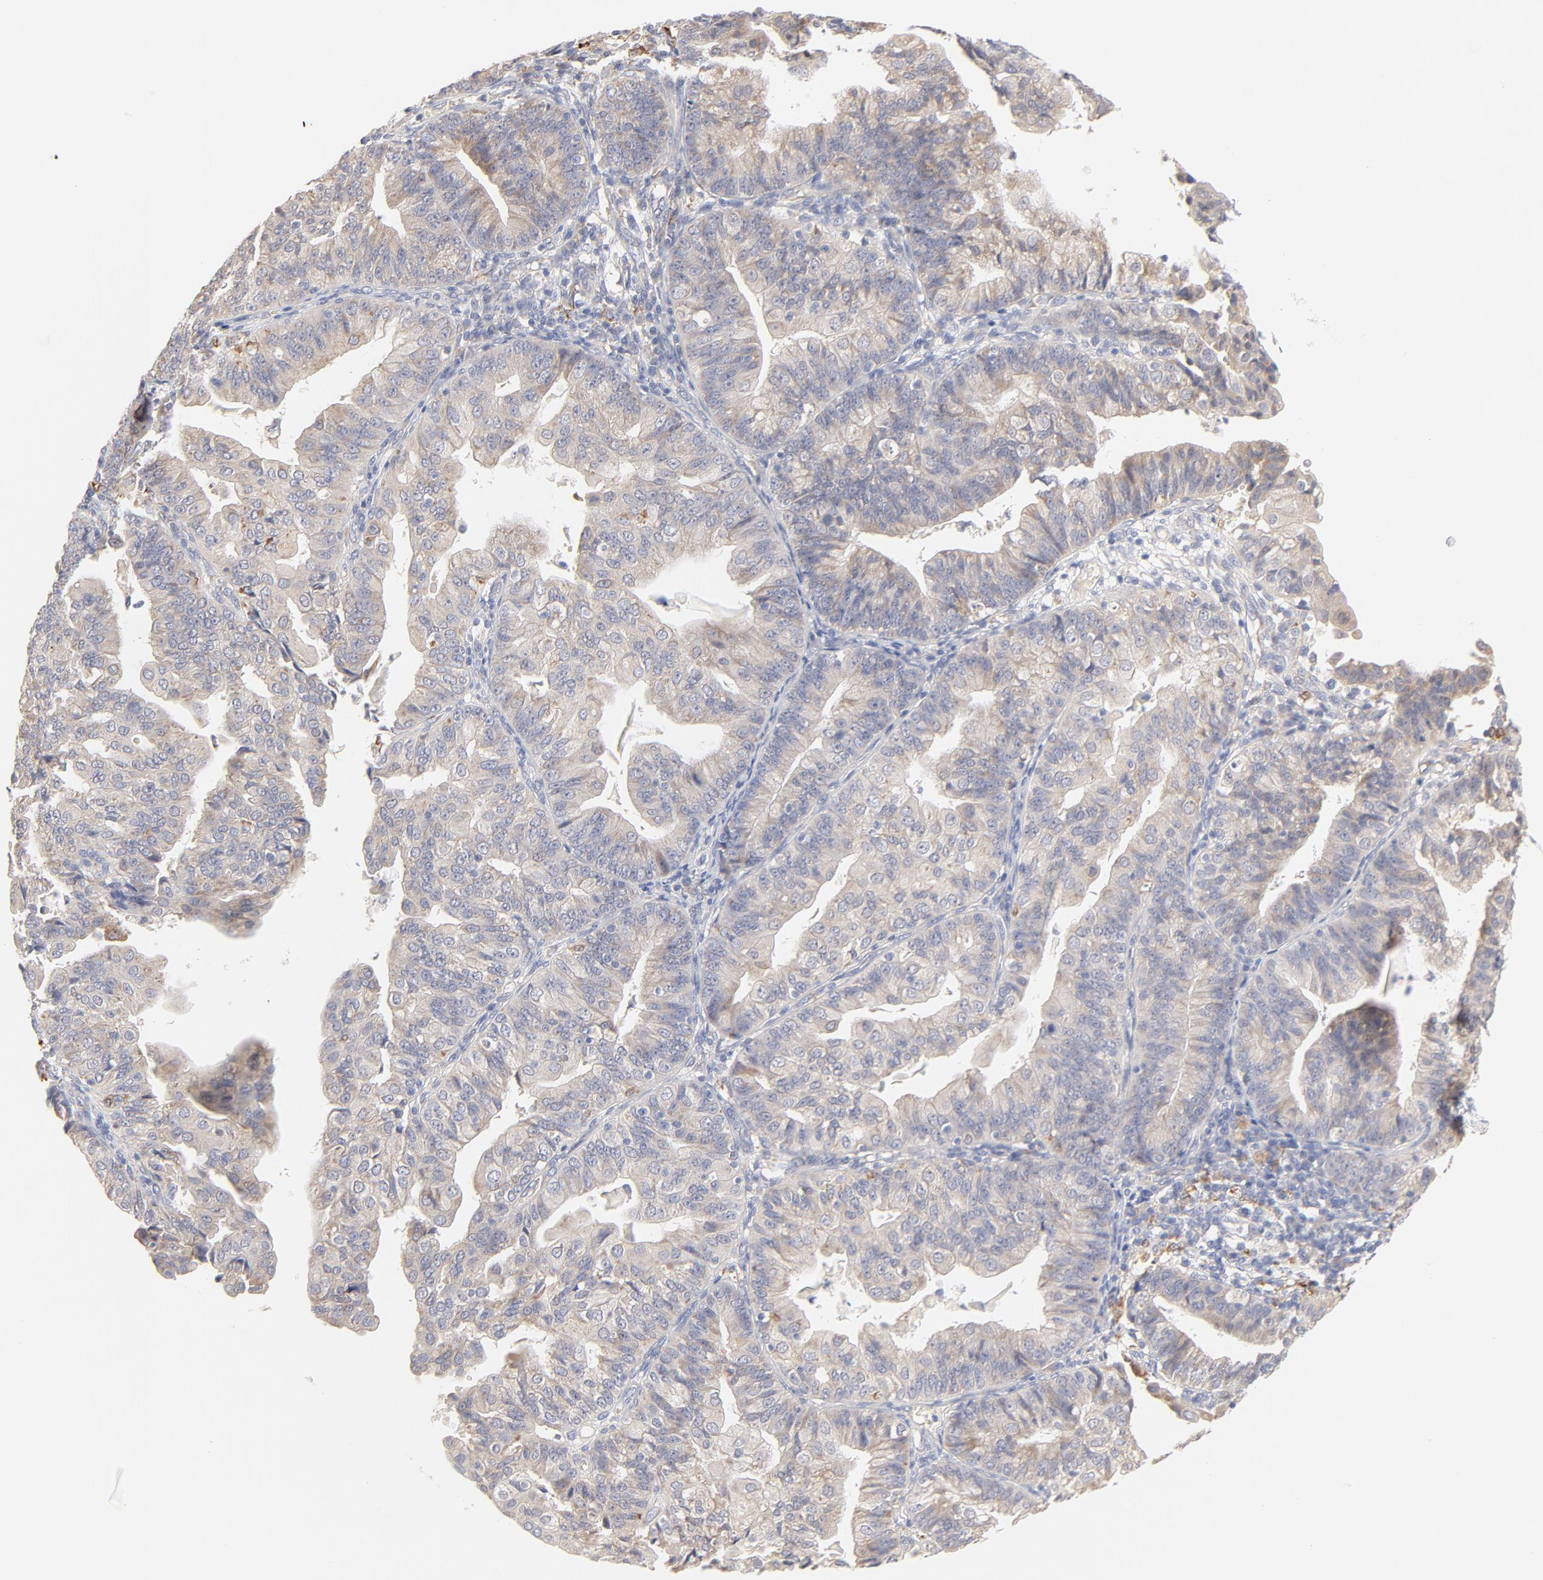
{"staining": {"intensity": "weak", "quantity": ">75%", "location": "cytoplasmic/membranous"}, "tissue": "endometrial cancer", "cell_type": "Tumor cells", "image_type": "cancer", "snomed": [{"axis": "morphology", "description": "Adenocarcinoma, NOS"}, {"axis": "topography", "description": "Endometrium"}], "caption": "Protein expression analysis of adenocarcinoma (endometrial) displays weak cytoplasmic/membranous expression in about >75% of tumor cells.", "gene": "MTERF2", "patient": {"sex": "female", "age": 56}}